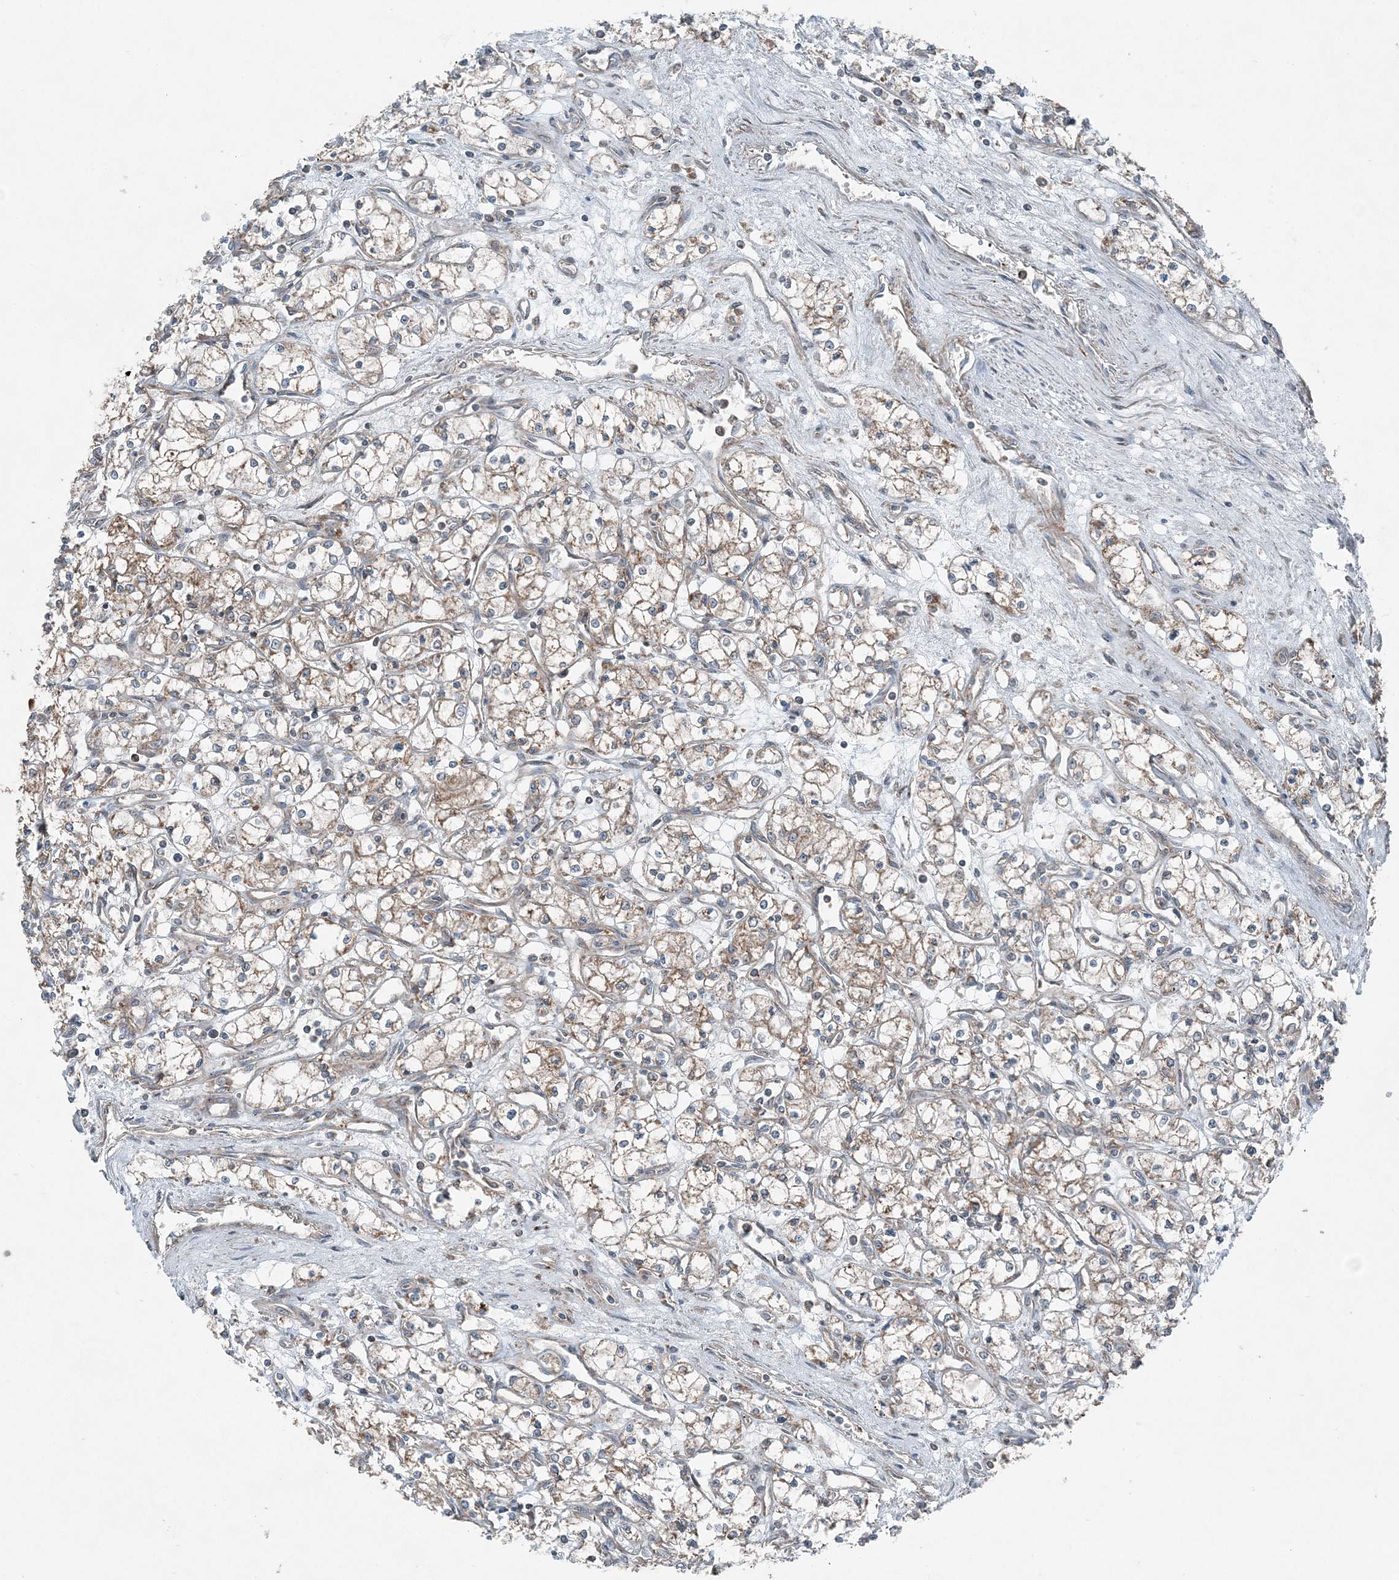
{"staining": {"intensity": "weak", "quantity": ">75%", "location": "cytoplasmic/membranous"}, "tissue": "renal cancer", "cell_type": "Tumor cells", "image_type": "cancer", "snomed": [{"axis": "morphology", "description": "Adenocarcinoma, NOS"}, {"axis": "topography", "description": "Kidney"}], "caption": "This histopathology image shows renal adenocarcinoma stained with immunohistochemistry (IHC) to label a protein in brown. The cytoplasmic/membranous of tumor cells show weak positivity for the protein. Nuclei are counter-stained blue.", "gene": "KY", "patient": {"sex": "male", "age": 59}}